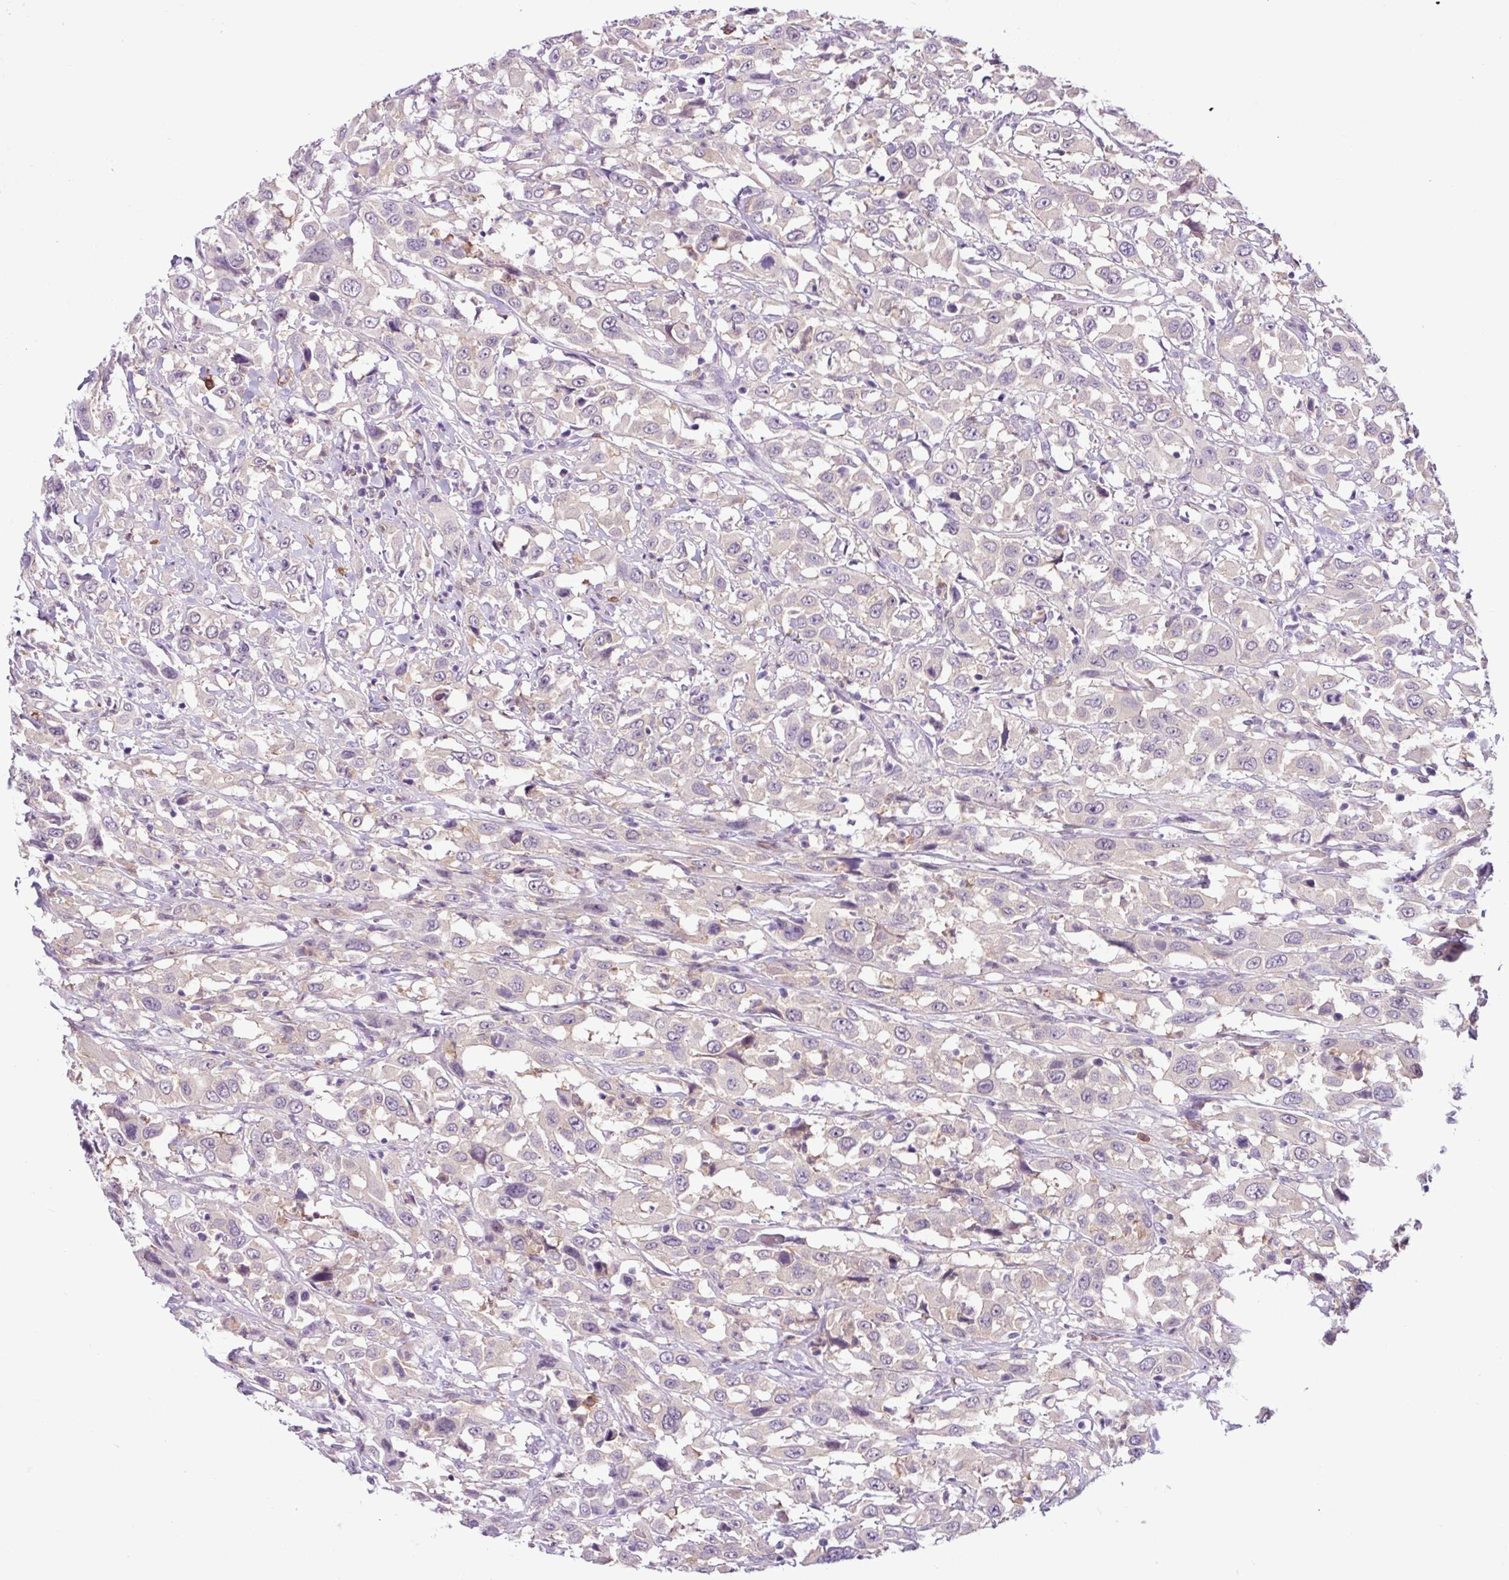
{"staining": {"intensity": "negative", "quantity": "none", "location": "none"}, "tissue": "urothelial cancer", "cell_type": "Tumor cells", "image_type": "cancer", "snomed": [{"axis": "morphology", "description": "Urothelial carcinoma, High grade"}, {"axis": "topography", "description": "Urinary bladder"}], "caption": "An IHC histopathology image of urothelial carcinoma (high-grade) is shown. There is no staining in tumor cells of urothelial carcinoma (high-grade).", "gene": "TONSL", "patient": {"sex": "male", "age": 61}}